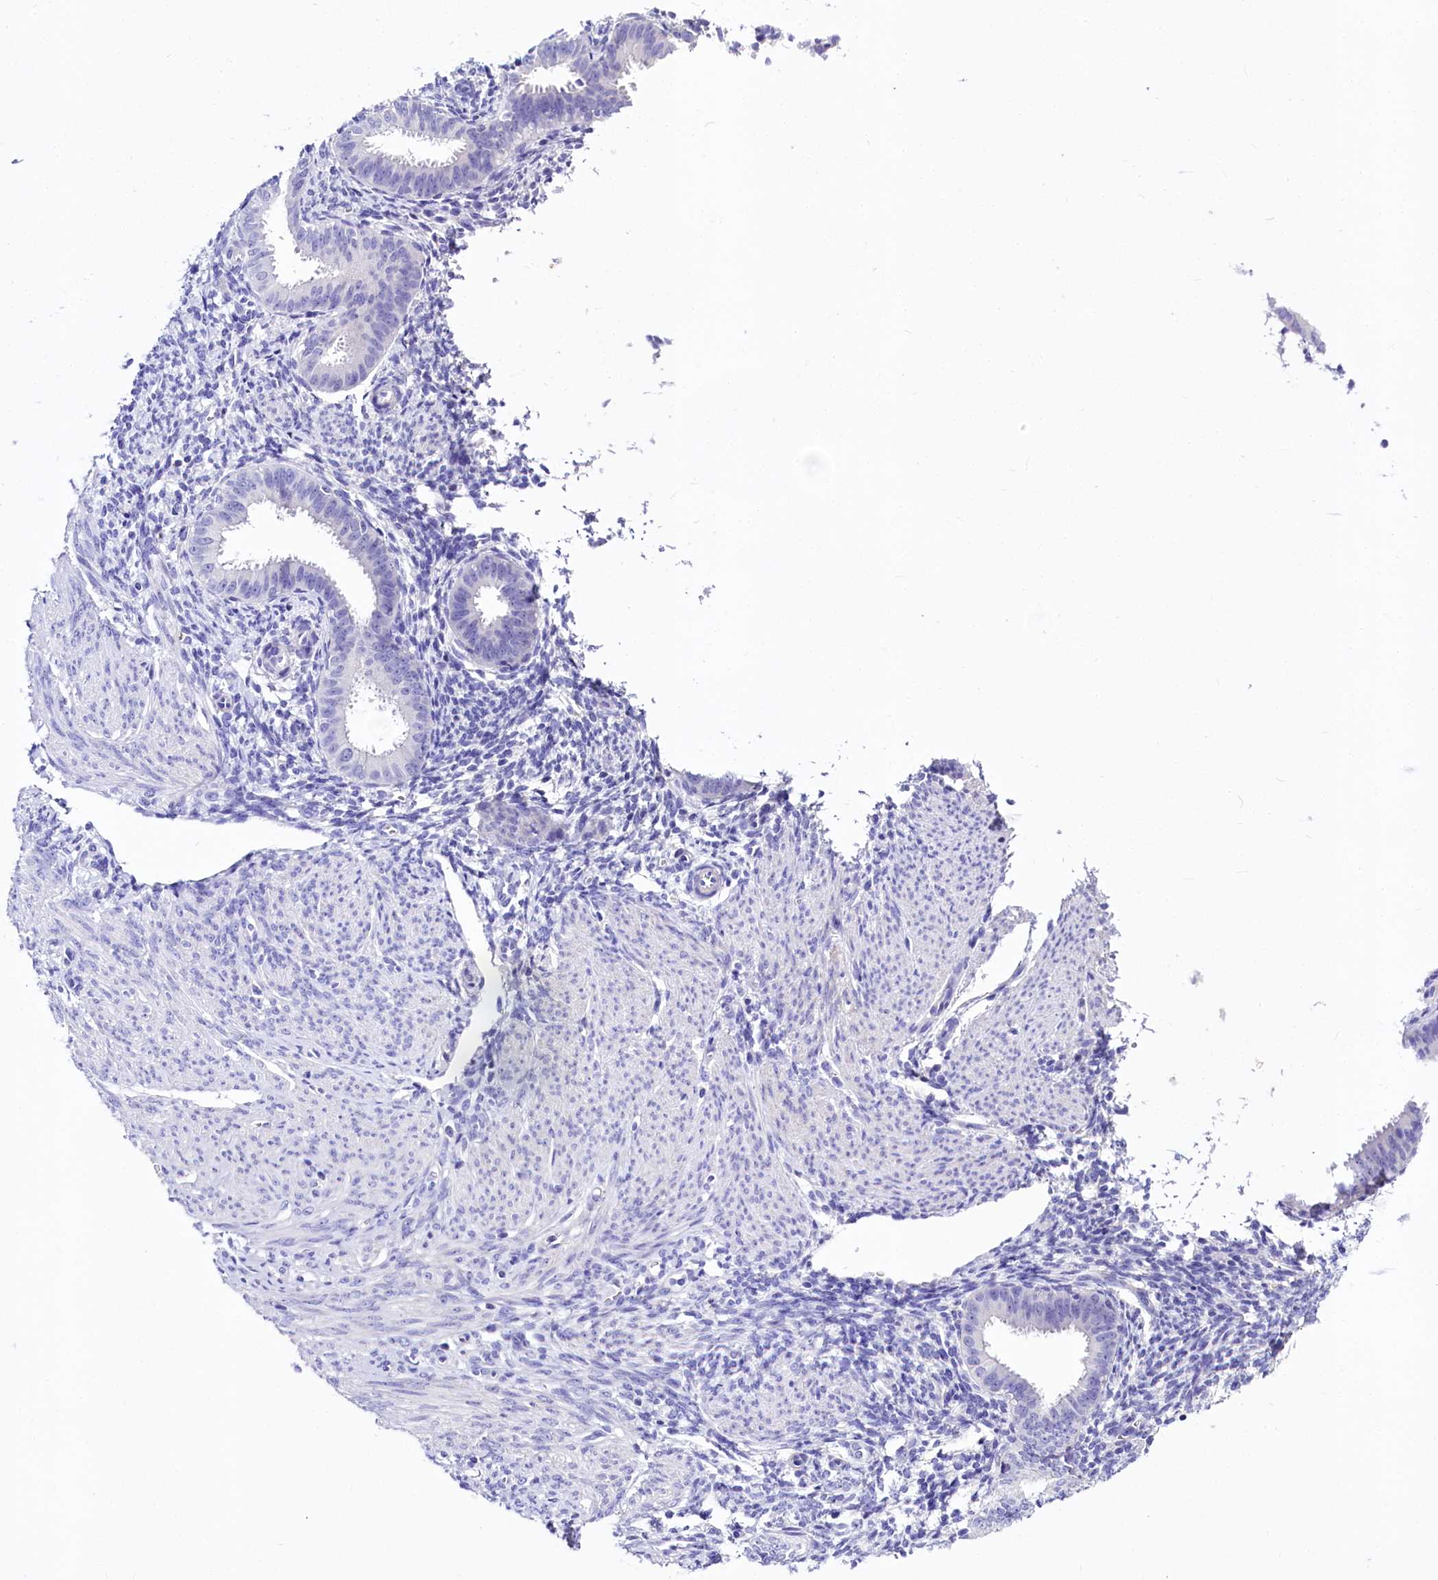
{"staining": {"intensity": "negative", "quantity": "none", "location": "none"}, "tissue": "endometrium", "cell_type": "Cells in endometrial stroma", "image_type": "normal", "snomed": [{"axis": "morphology", "description": "Normal tissue, NOS"}, {"axis": "topography", "description": "Uterus"}, {"axis": "topography", "description": "Endometrium"}], "caption": "IHC of normal human endometrium demonstrates no positivity in cells in endometrial stroma.", "gene": "A2ML1", "patient": {"sex": "female", "age": 48}}